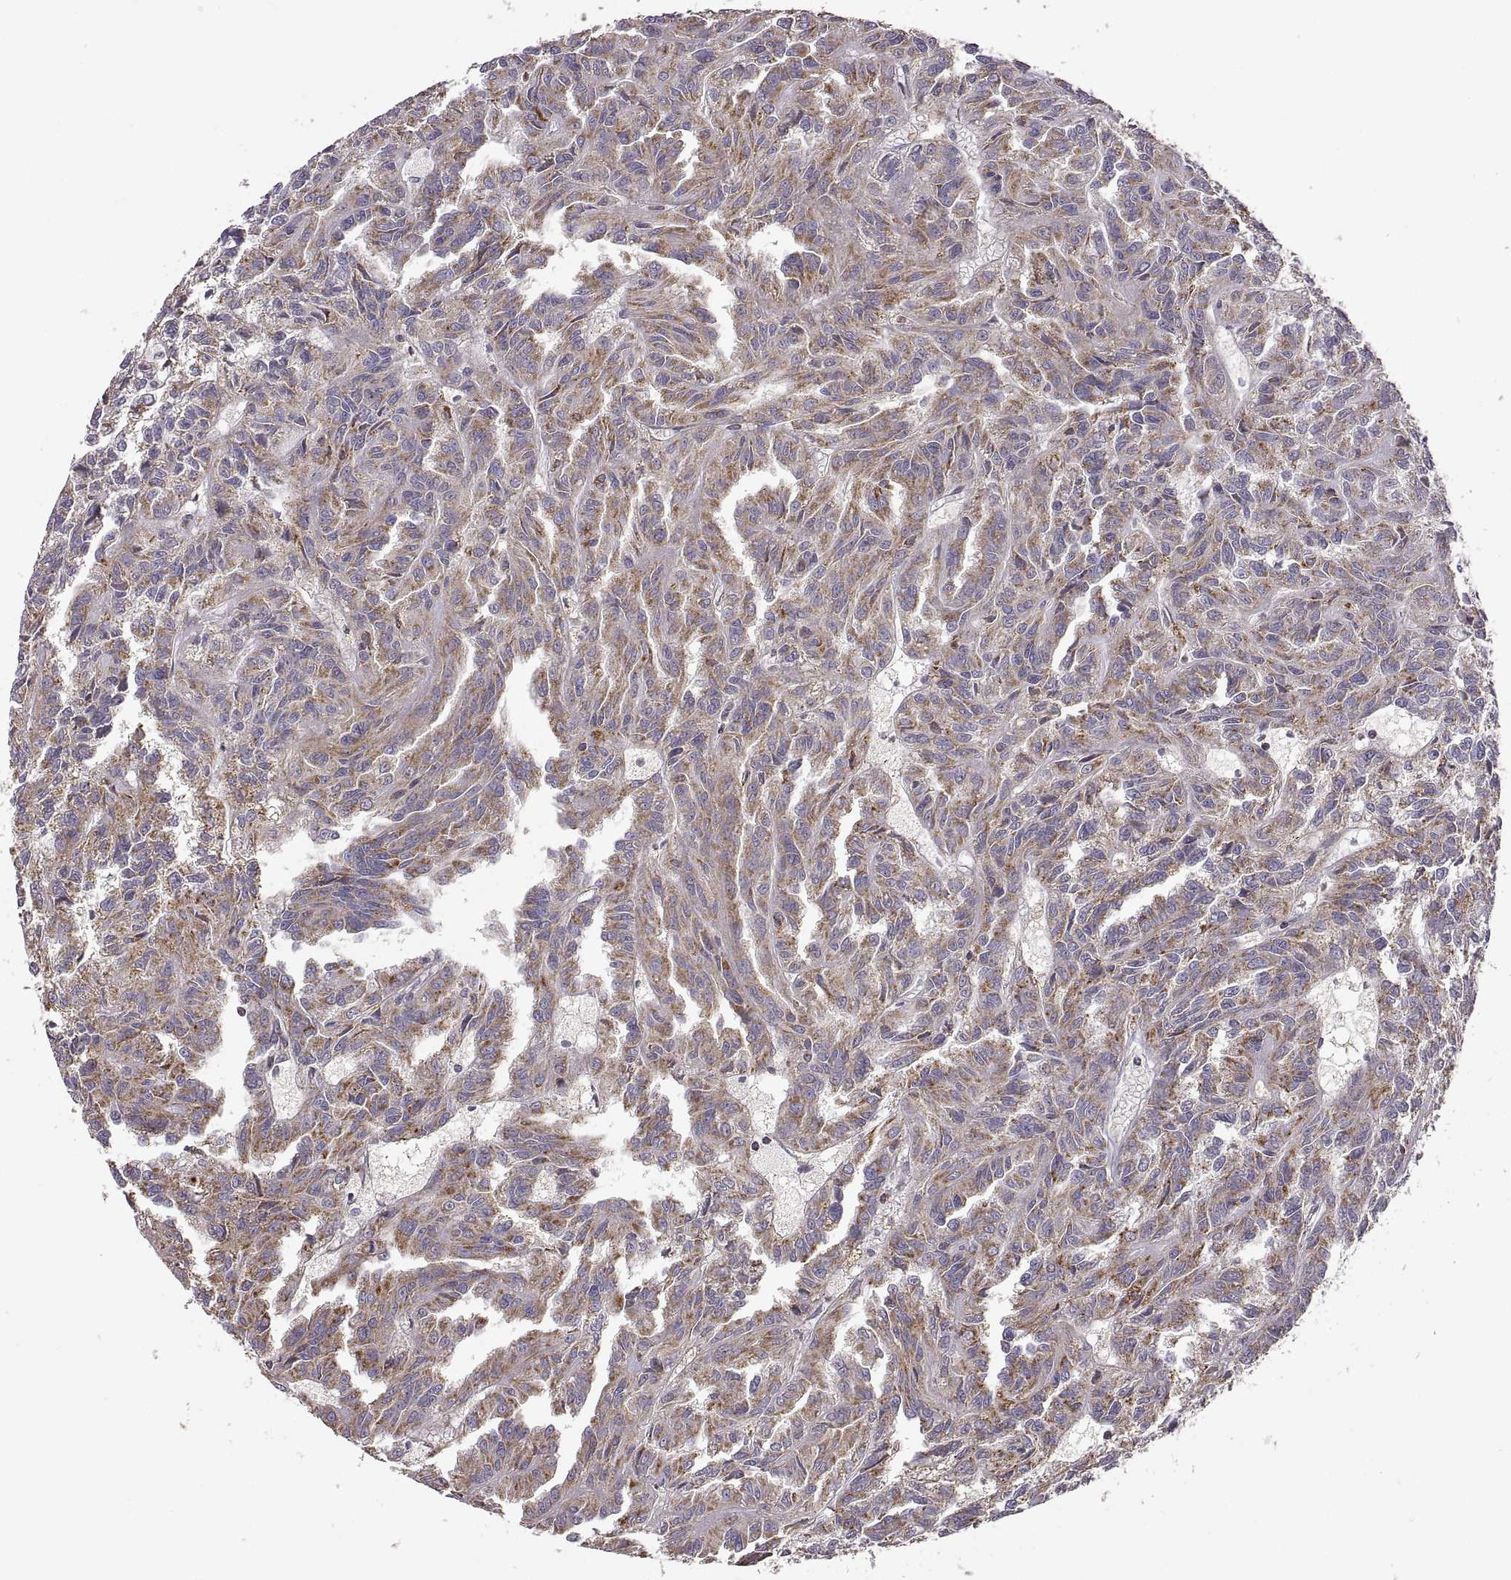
{"staining": {"intensity": "strong", "quantity": ">75%", "location": "cytoplasmic/membranous"}, "tissue": "renal cancer", "cell_type": "Tumor cells", "image_type": "cancer", "snomed": [{"axis": "morphology", "description": "Adenocarcinoma, NOS"}, {"axis": "topography", "description": "Kidney"}], "caption": "Strong cytoplasmic/membranous positivity for a protein is present in approximately >75% of tumor cells of renal adenocarcinoma using IHC.", "gene": "ARSD", "patient": {"sex": "male", "age": 79}}